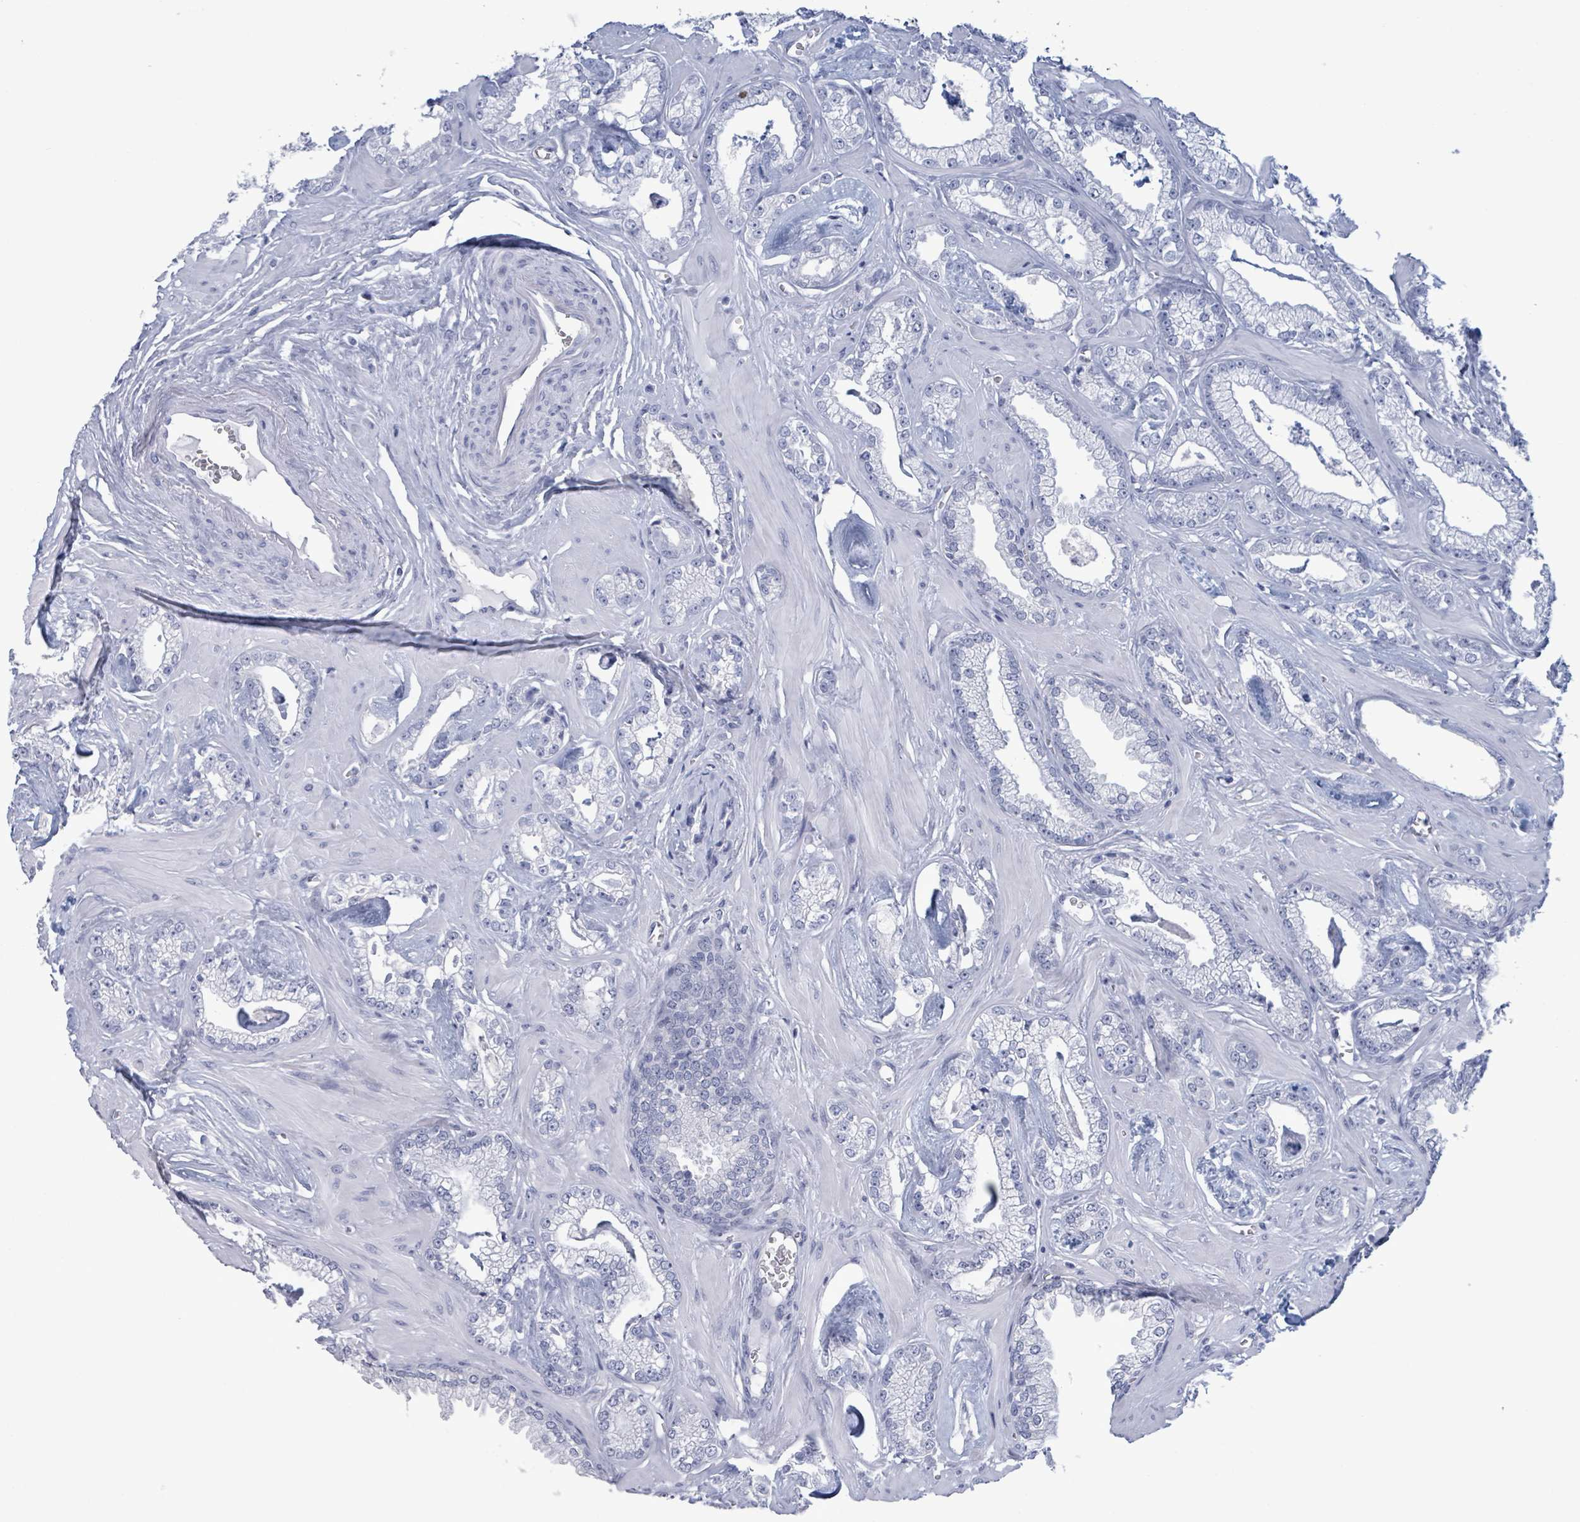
{"staining": {"intensity": "negative", "quantity": "none", "location": "none"}, "tissue": "prostate cancer", "cell_type": "Tumor cells", "image_type": "cancer", "snomed": [{"axis": "morphology", "description": "Adenocarcinoma, Low grade"}, {"axis": "topography", "description": "Prostate"}], "caption": "IHC of prostate adenocarcinoma (low-grade) exhibits no positivity in tumor cells.", "gene": "NKX2-1", "patient": {"sex": "male", "age": 60}}